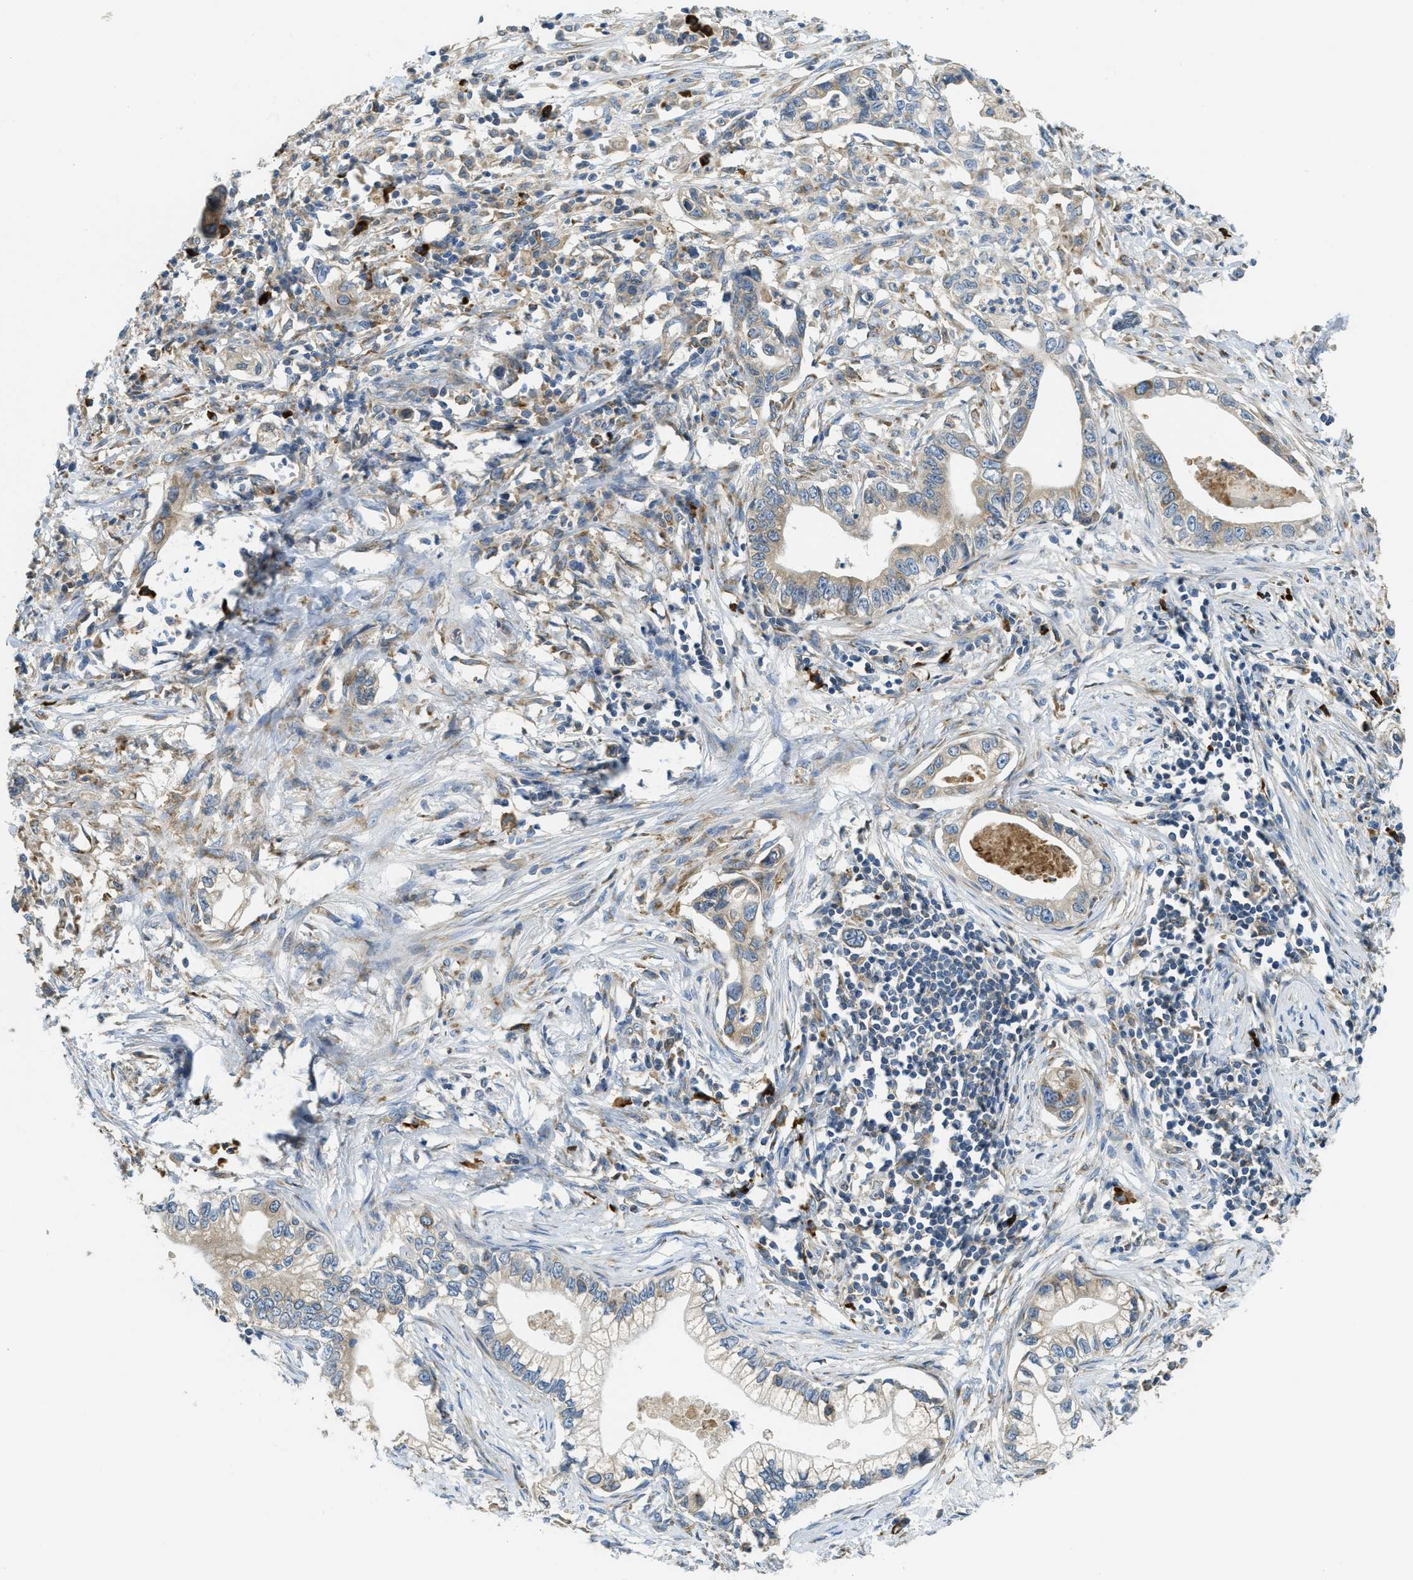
{"staining": {"intensity": "weak", "quantity": "25%-75%", "location": "cytoplasmic/membranous"}, "tissue": "pancreatic cancer", "cell_type": "Tumor cells", "image_type": "cancer", "snomed": [{"axis": "morphology", "description": "Adenocarcinoma, NOS"}, {"axis": "topography", "description": "Pancreas"}], "caption": "This micrograph exhibits immunohistochemistry (IHC) staining of human pancreatic cancer (adenocarcinoma), with low weak cytoplasmic/membranous expression in approximately 25%-75% of tumor cells.", "gene": "SSR1", "patient": {"sex": "male", "age": 56}}